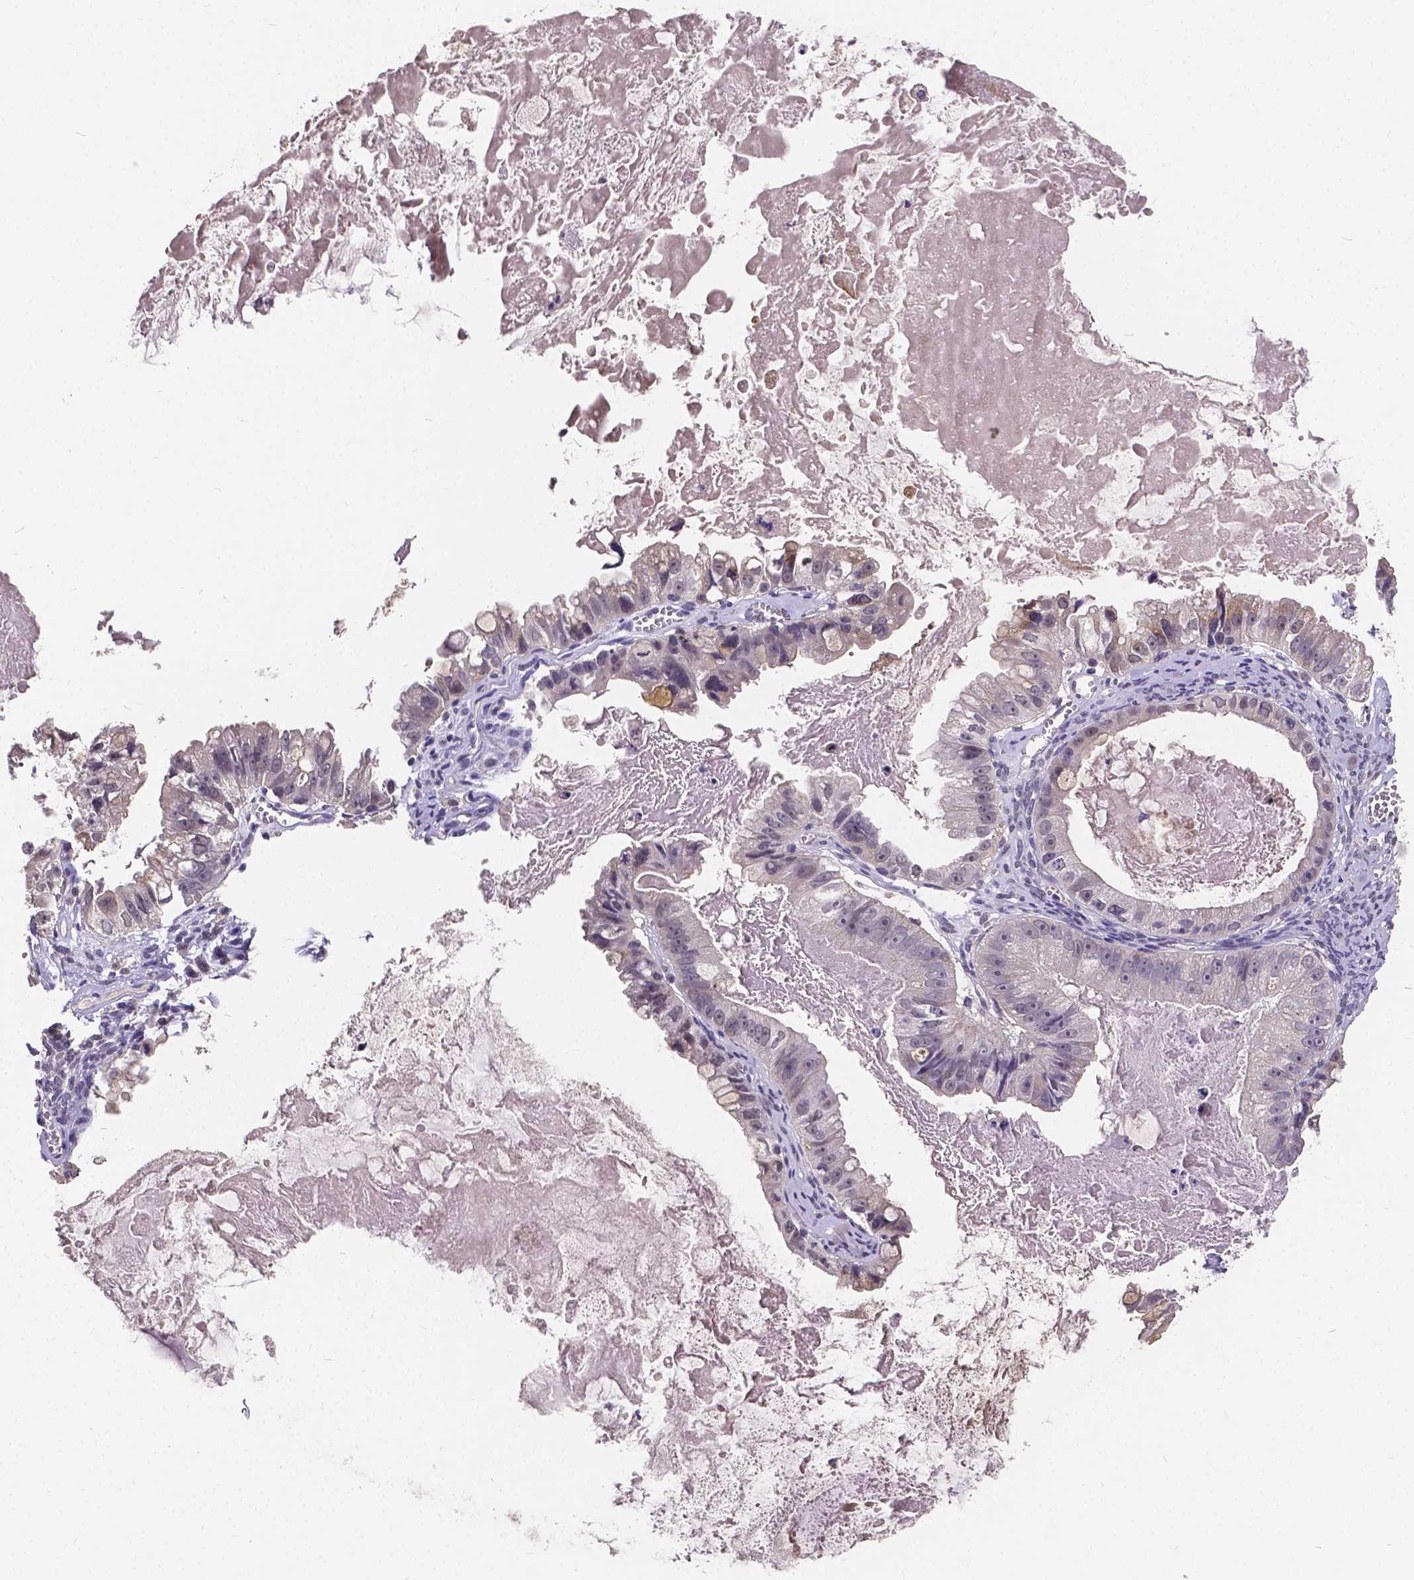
{"staining": {"intensity": "negative", "quantity": "none", "location": "none"}, "tissue": "ovarian cancer", "cell_type": "Tumor cells", "image_type": "cancer", "snomed": [{"axis": "morphology", "description": "Cystadenocarcinoma, mucinous, NOS"}, {"axis": "topography", "description": "Ovary"}], "caption": "Tumor cells are negative for protein expression in human ovarian cancer.", "gene": "CTNNA2", "patient": {"sex": "female", "age": 61}}